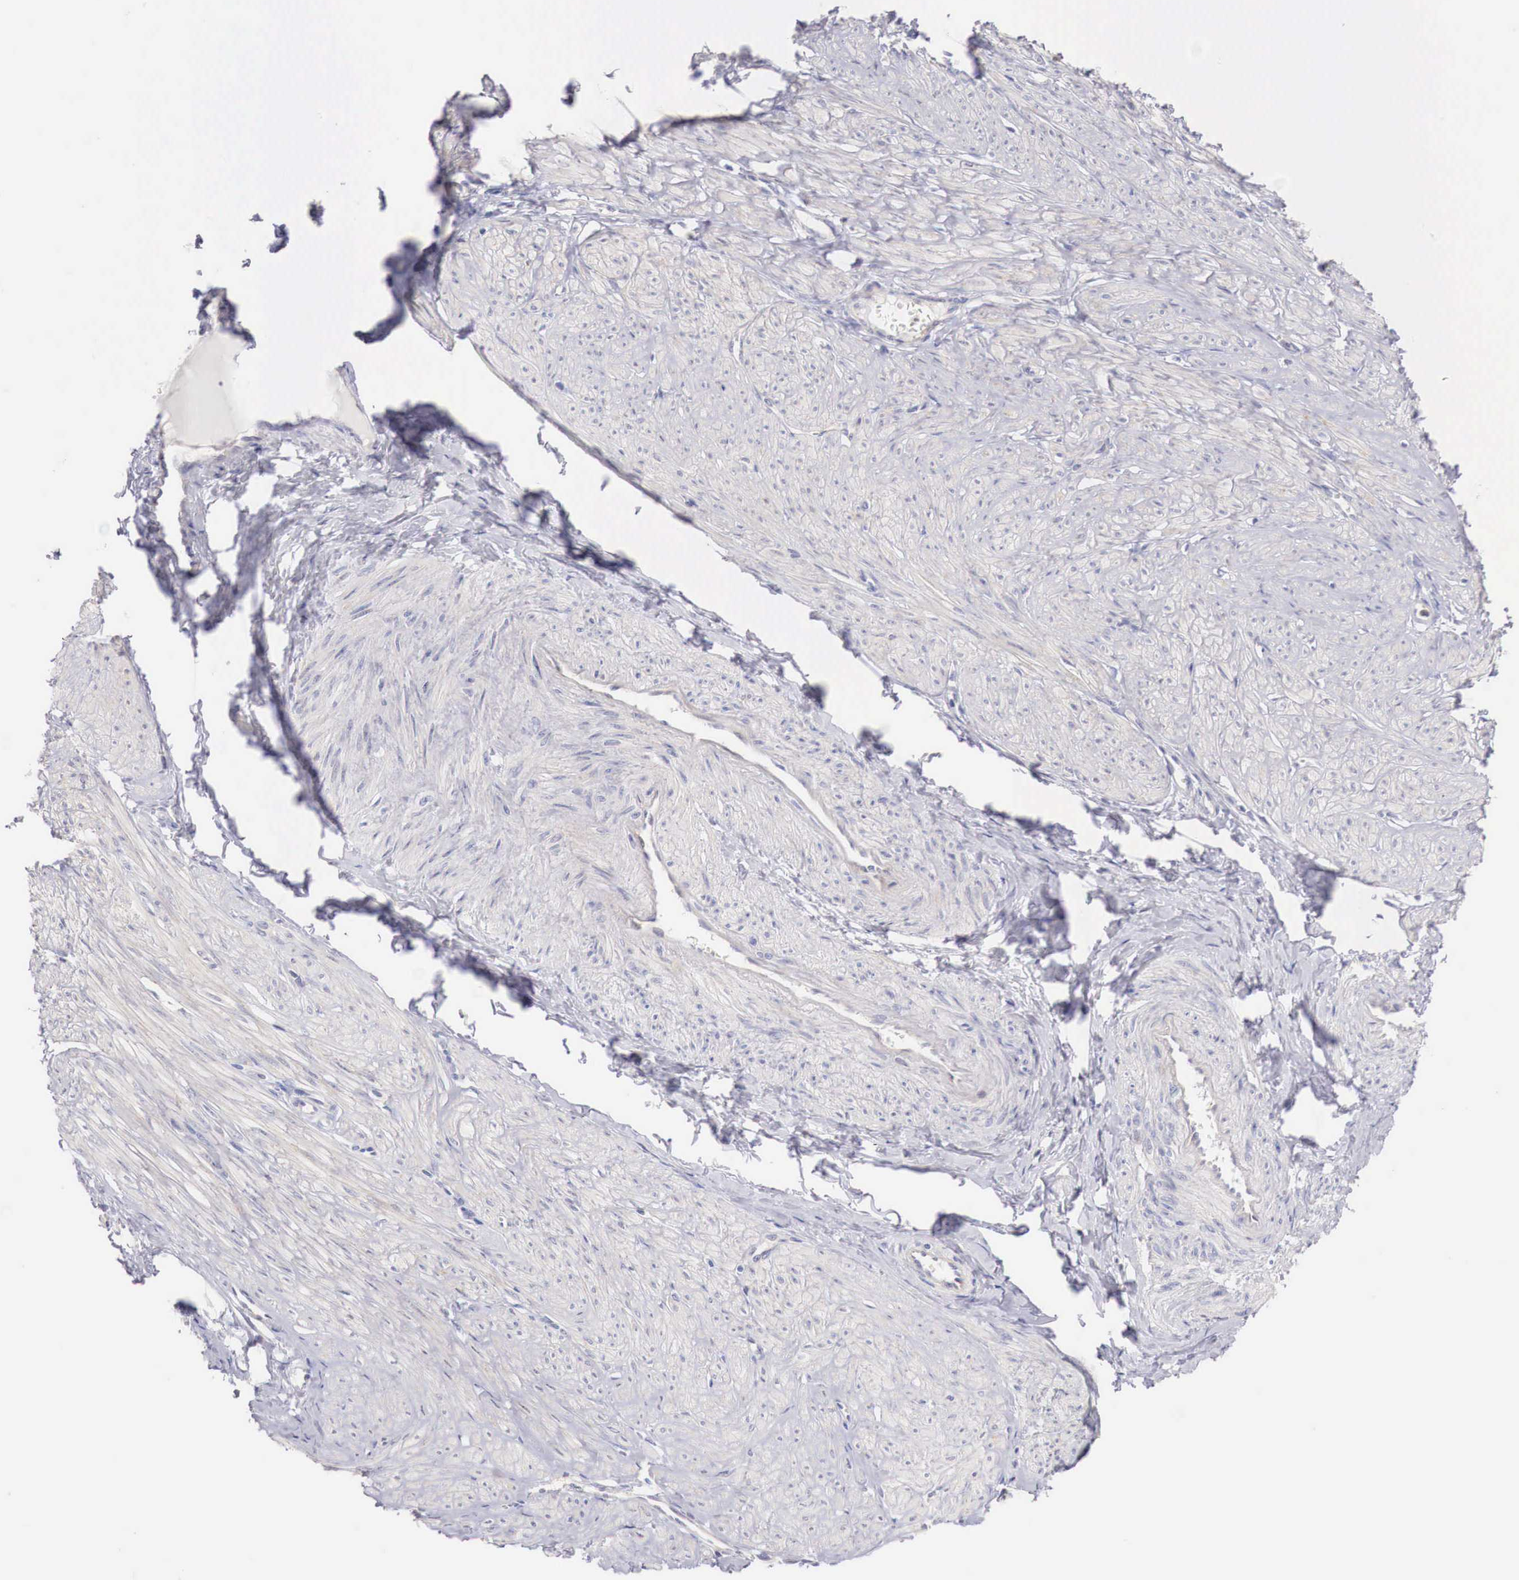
{"staining": {"intensity": "moderate", "quantity": "25%-75%", "location": "nuclear"}, "tissue": "smooth muscle", "cell_type": "Smooth muscle cells", "image_type": "normal", "snomed": [{"axis": "morphology", "description": "Normal tissue, NOS"}, {"axis": "topography", "description": "Uterus"}], "caption": "Immunohistochemistry photomicrograph of normal human smooth muscle stained for a protein (brown), which shows medium levels of moderate nuclear positivity in about 25%-75% of smooth muscle cells.", "gene": "TRIM13", "patient": {"sex": "female", "age": 45}}